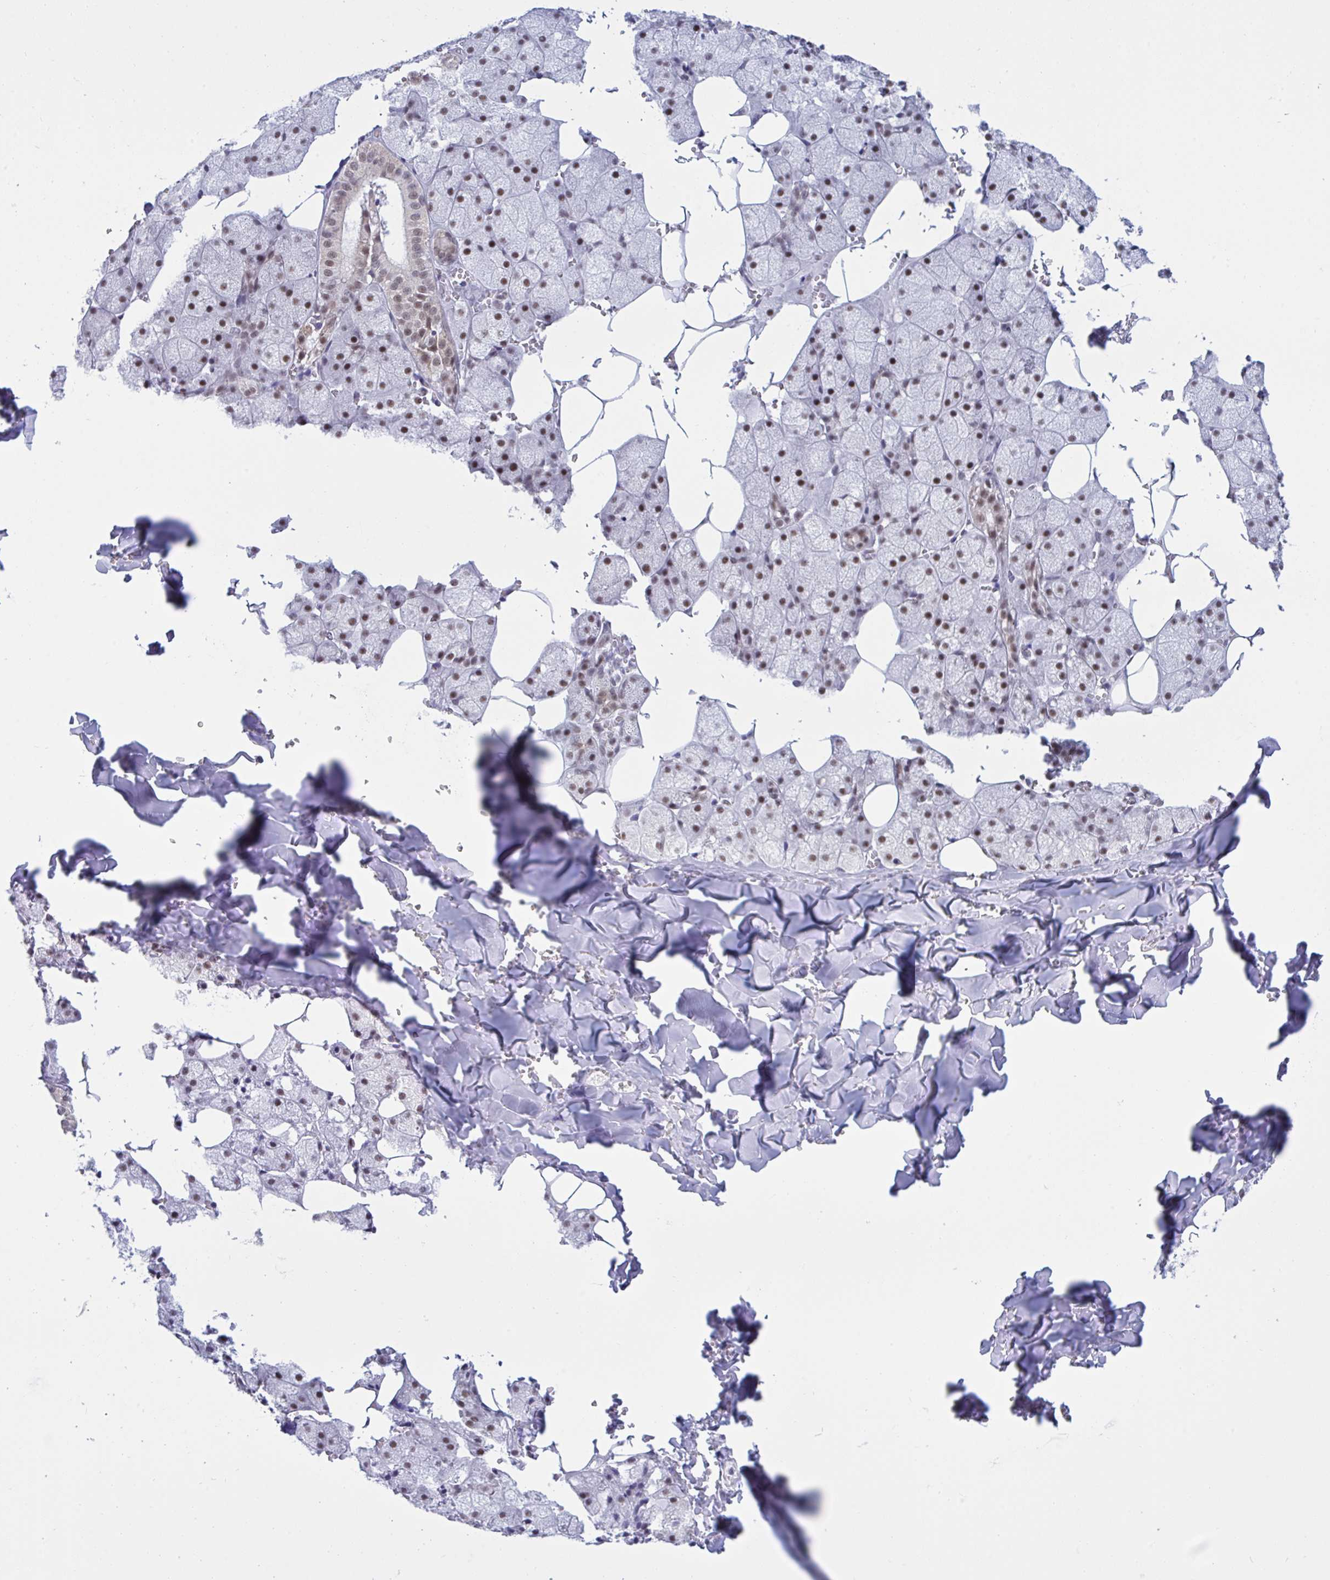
{"staining": {"intensity": "strong", "quantity": ">75%", "location": "nuclear"}, "tissue": "salivary gland", "cell_type": "Glandular cells", "image_type": "normal", "snomed": [{"axis": "morphology", "description": "Normal tissue, NOS"}, {"axis": "topography", "description": "Salivary gland"}, {"axis": "topography", "description": "Peripheral nerve tissue"}], "caption": "Salivary gland was stained to show a protein in brown. There is high levels of strong nuclear expression in about >75% of glandular cells. The staining was performed using DAB, with brown indicating positive protein expression. Nuclei are stained blue with hematoxylin.", "gene": "PPP1R10", "patient": {"sex": "male", "age": 38}}